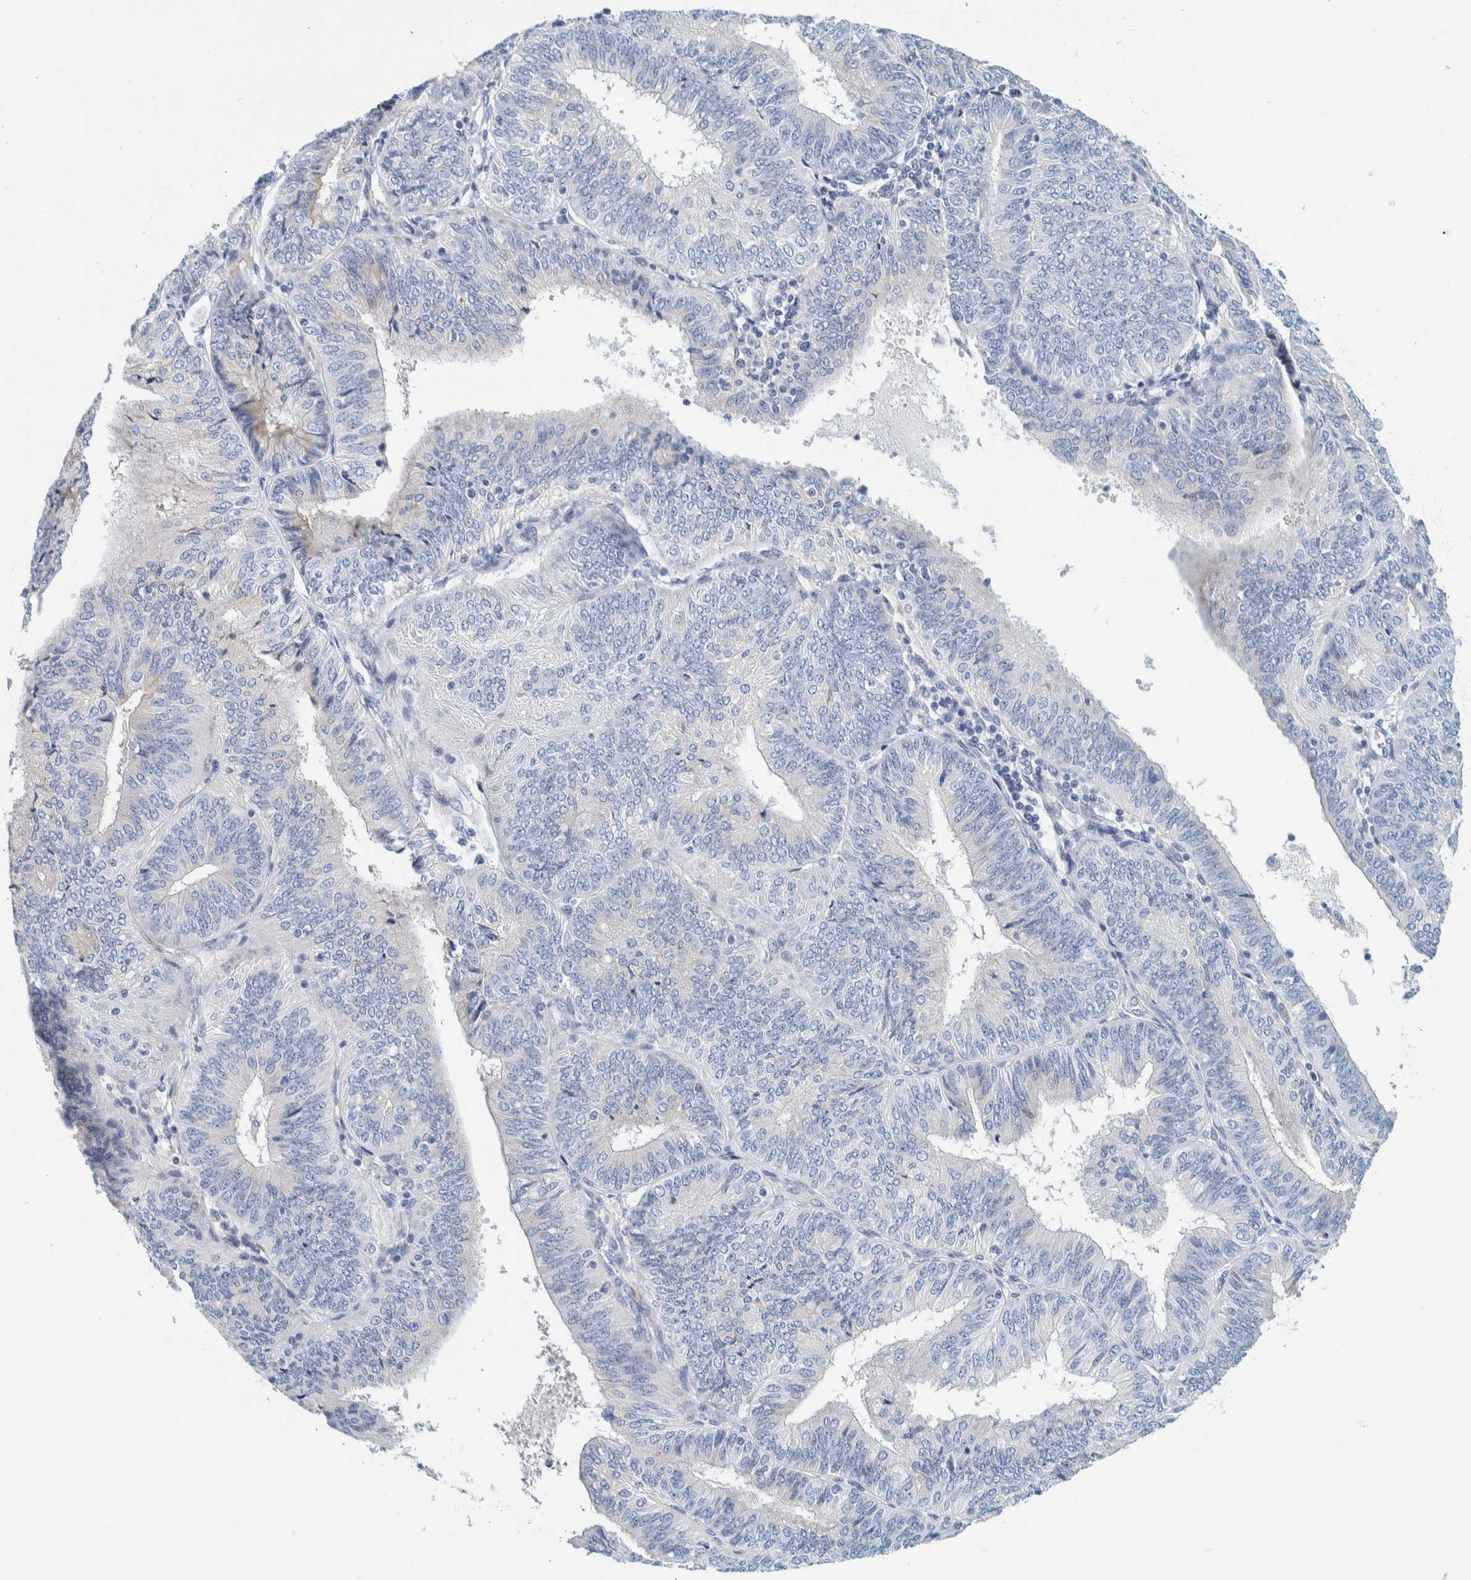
{"staining": {"intensity": "negative", "quantity": "none", "location": "none"}, "tissue": "endometrial cancer", "cell_type": "Tumor cells", "image_type": "cancer", "snomed": [{"axis": "morphology", "description": "Adenocarcinoma, NOS"}, {"axis": "topography", "description": "Endometrium"}], "caption": "The immunohistochemistry histopathology image has no significant positivity in tumor cells of endometrial cancer (adenocarcinoma) tissue.", "gene": "MOG", "patient": {"sex": "female", "age": 58}}